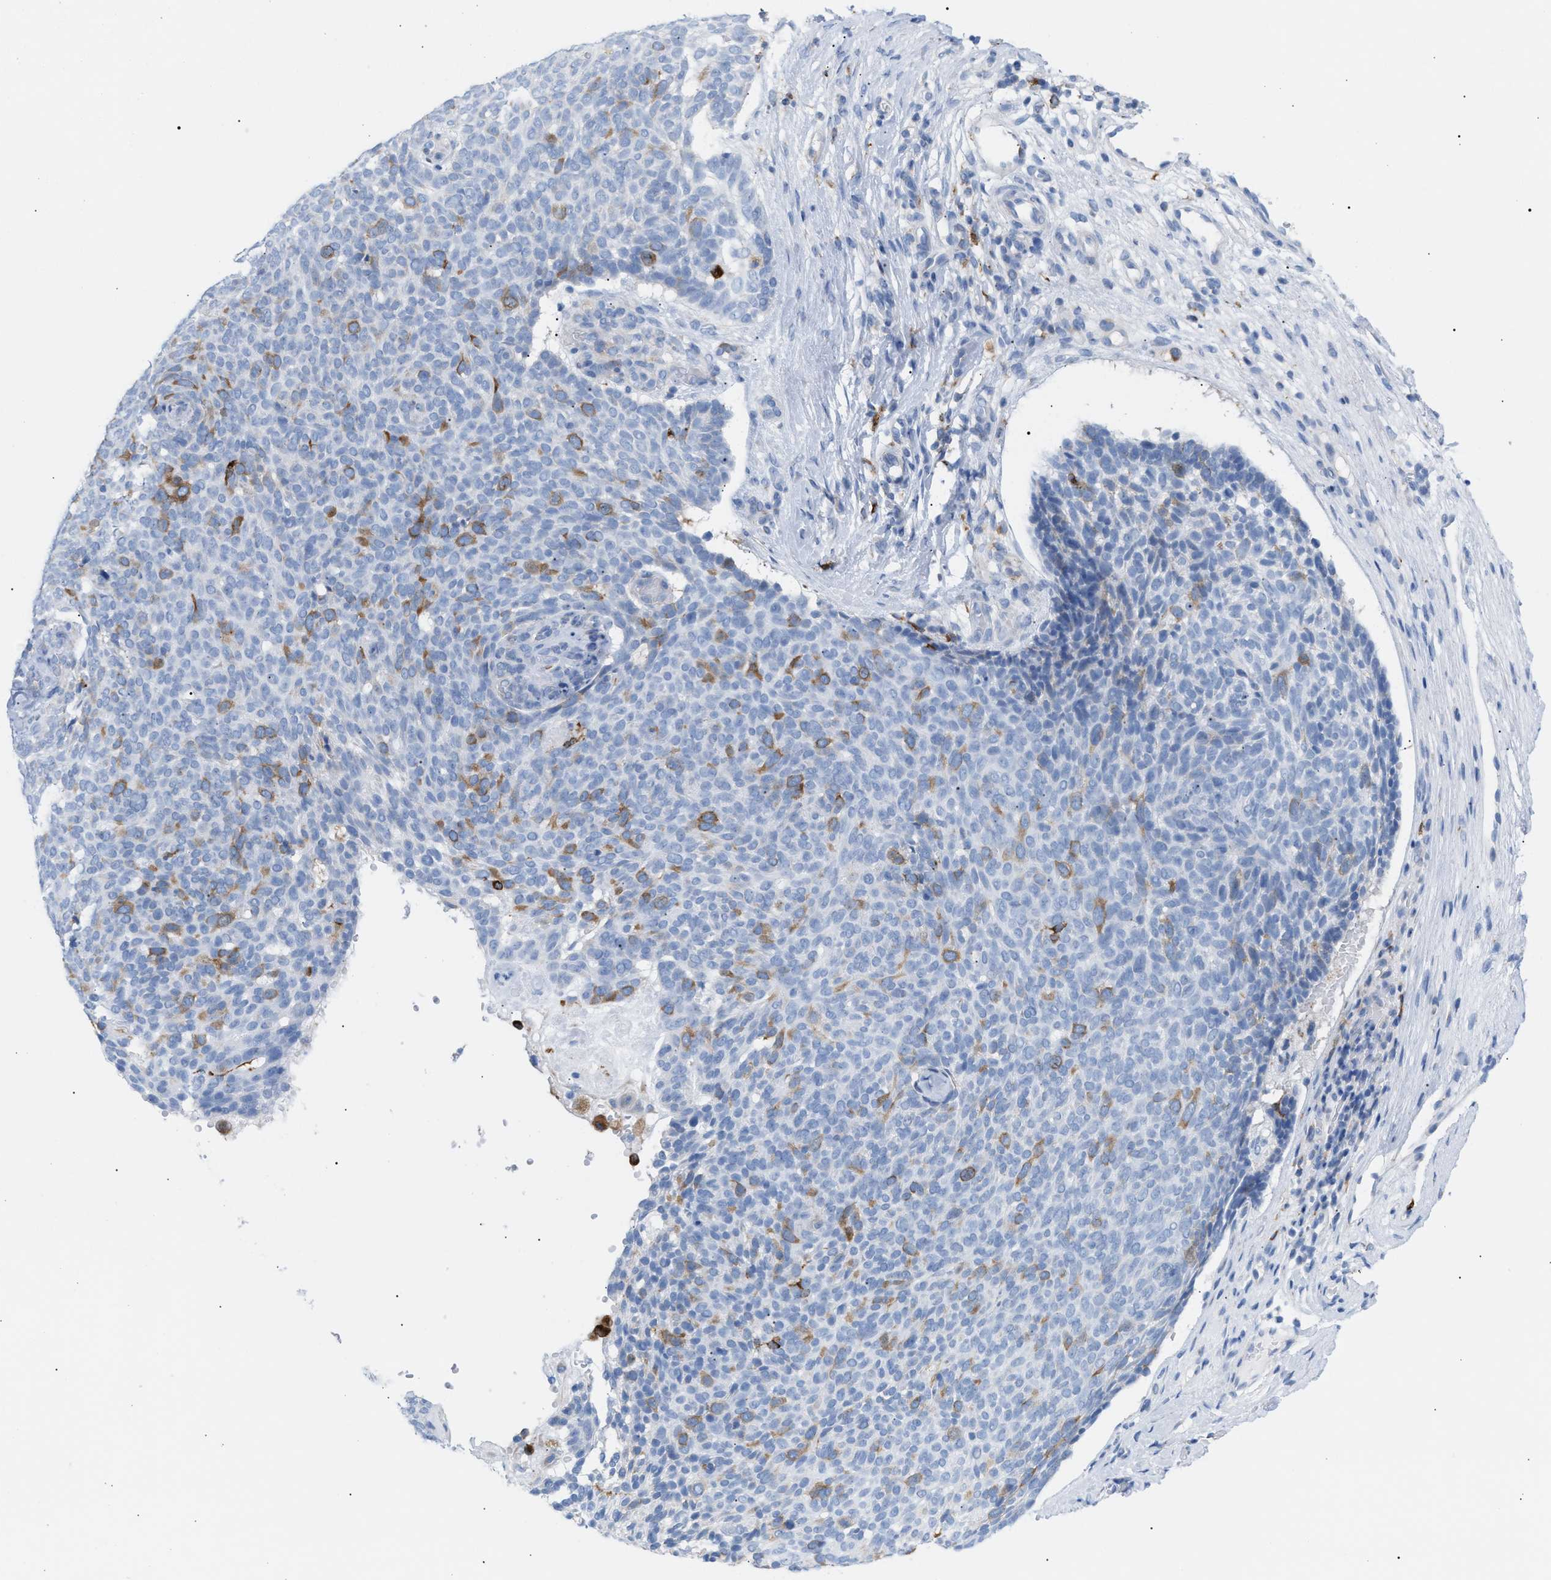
{"staining": {"intensity": "moderate", "quantity": "<25%", "location": "cytoplasmic/membranous"}, "tissue": "skin cancer", "cell_type": "Tumor cells", "image_type": "cancer", "snomed": [{"axis": "morphology", "description": "Basal cell carcinoma"}, {"axis": "topography", "description": "Skin"}], "caption": "High-power microscopy captured an IHC micrograph of skin cancer, revealing moderate cytoplasmic/membranous staining in approximately <25% of tumor cells.", "gene": "TACC3", "patient": {"sex": "male", "age": 61}}